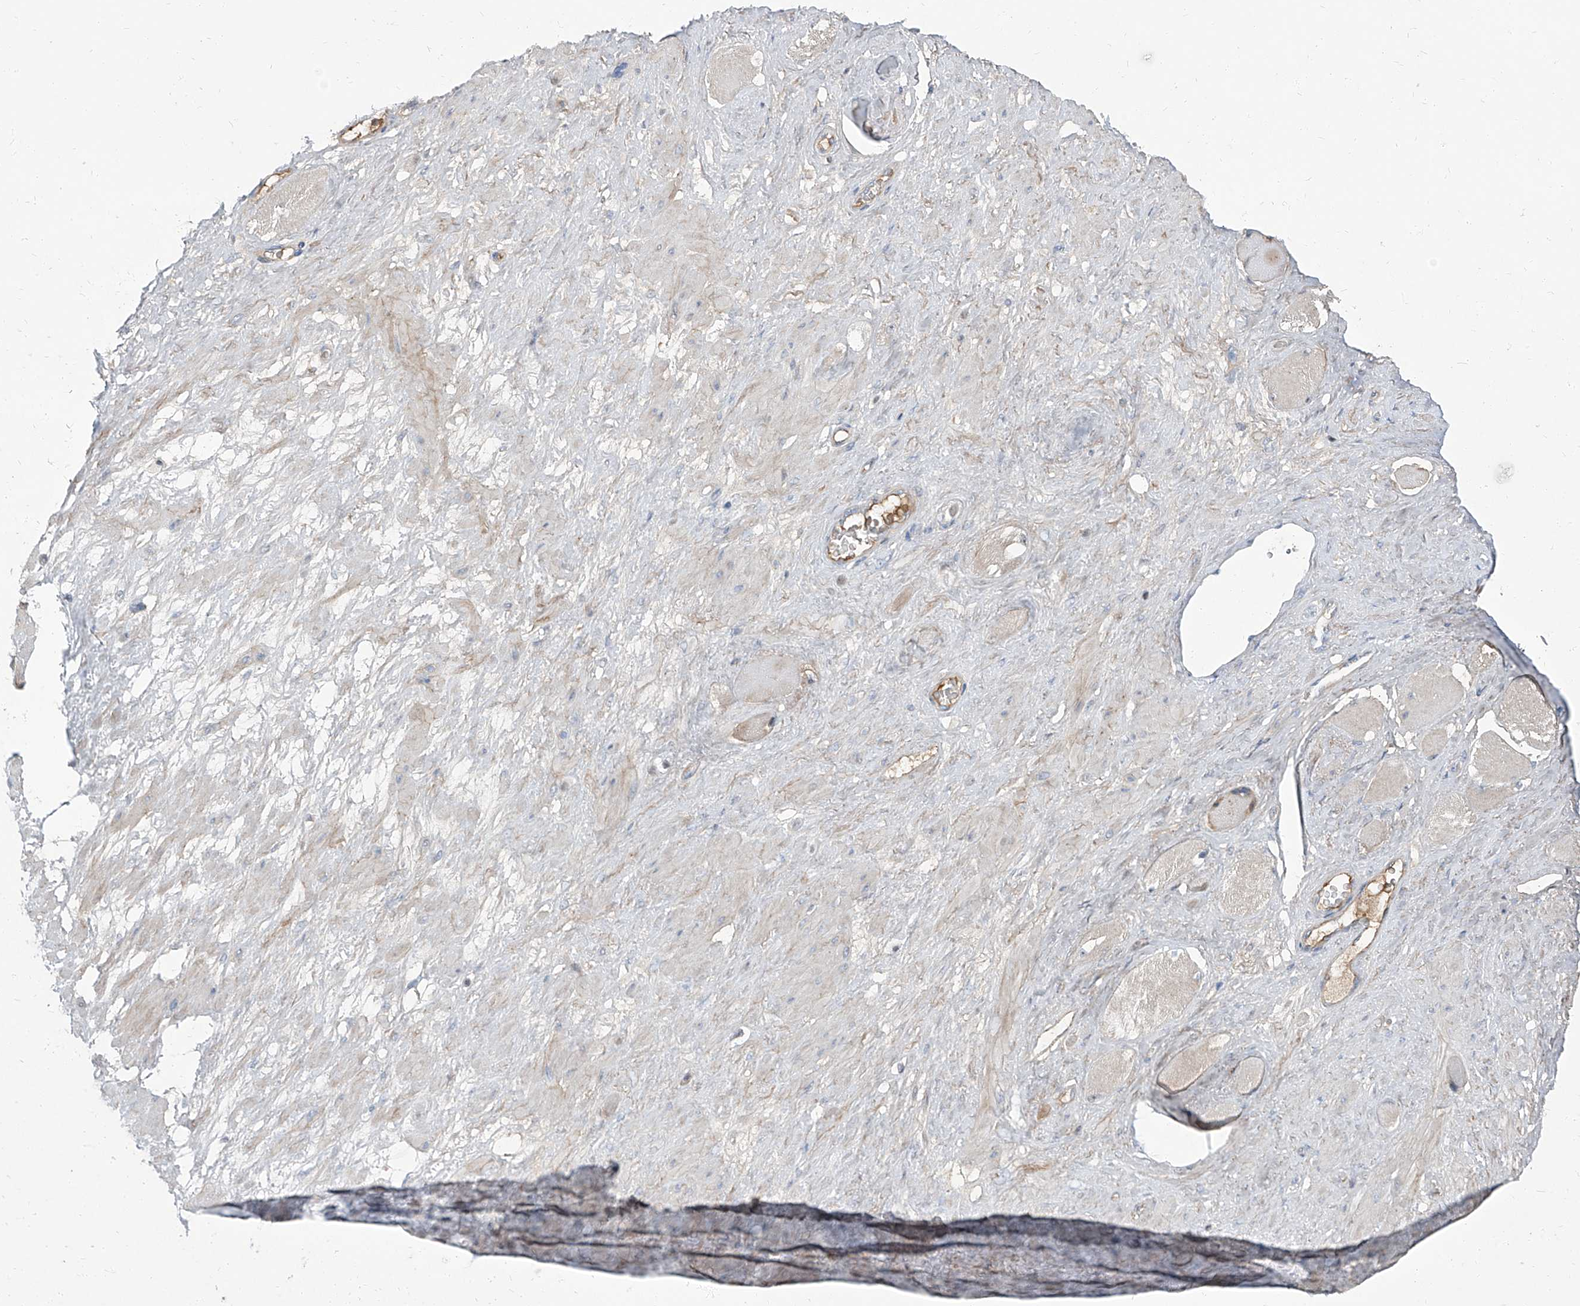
{"staining": {"intensity": "moderate", "quantity": ">75%", "location": "cytoplasmic/membranous"}, "tissue": "adipose tissue", "cell_type": "Adipocytes", "image_type": "normal", "snomed": [{"axis": "morphology", "description": "Normal tissue, NOS"}, {"axis": "morphology", "description": "Adenocarcinoma, Low grade"}, {"axis": "topography", "description": "Prostate"}, {"axis": "topography", "description": "Peripheral nerve tissue"}], "caption": "Immunohistochemistry (IHC) (DAB) staining of unremarkable human adipose tissue reveals moderate cytoplasmic/membranous protein expression in approximately >75% of adipocytes. Immunohistochemistry stains the protein of interest in brown and the nuclei are stained blue.", "gene": "HOXA3", "patient": {"sex": "male", "age": 63}}